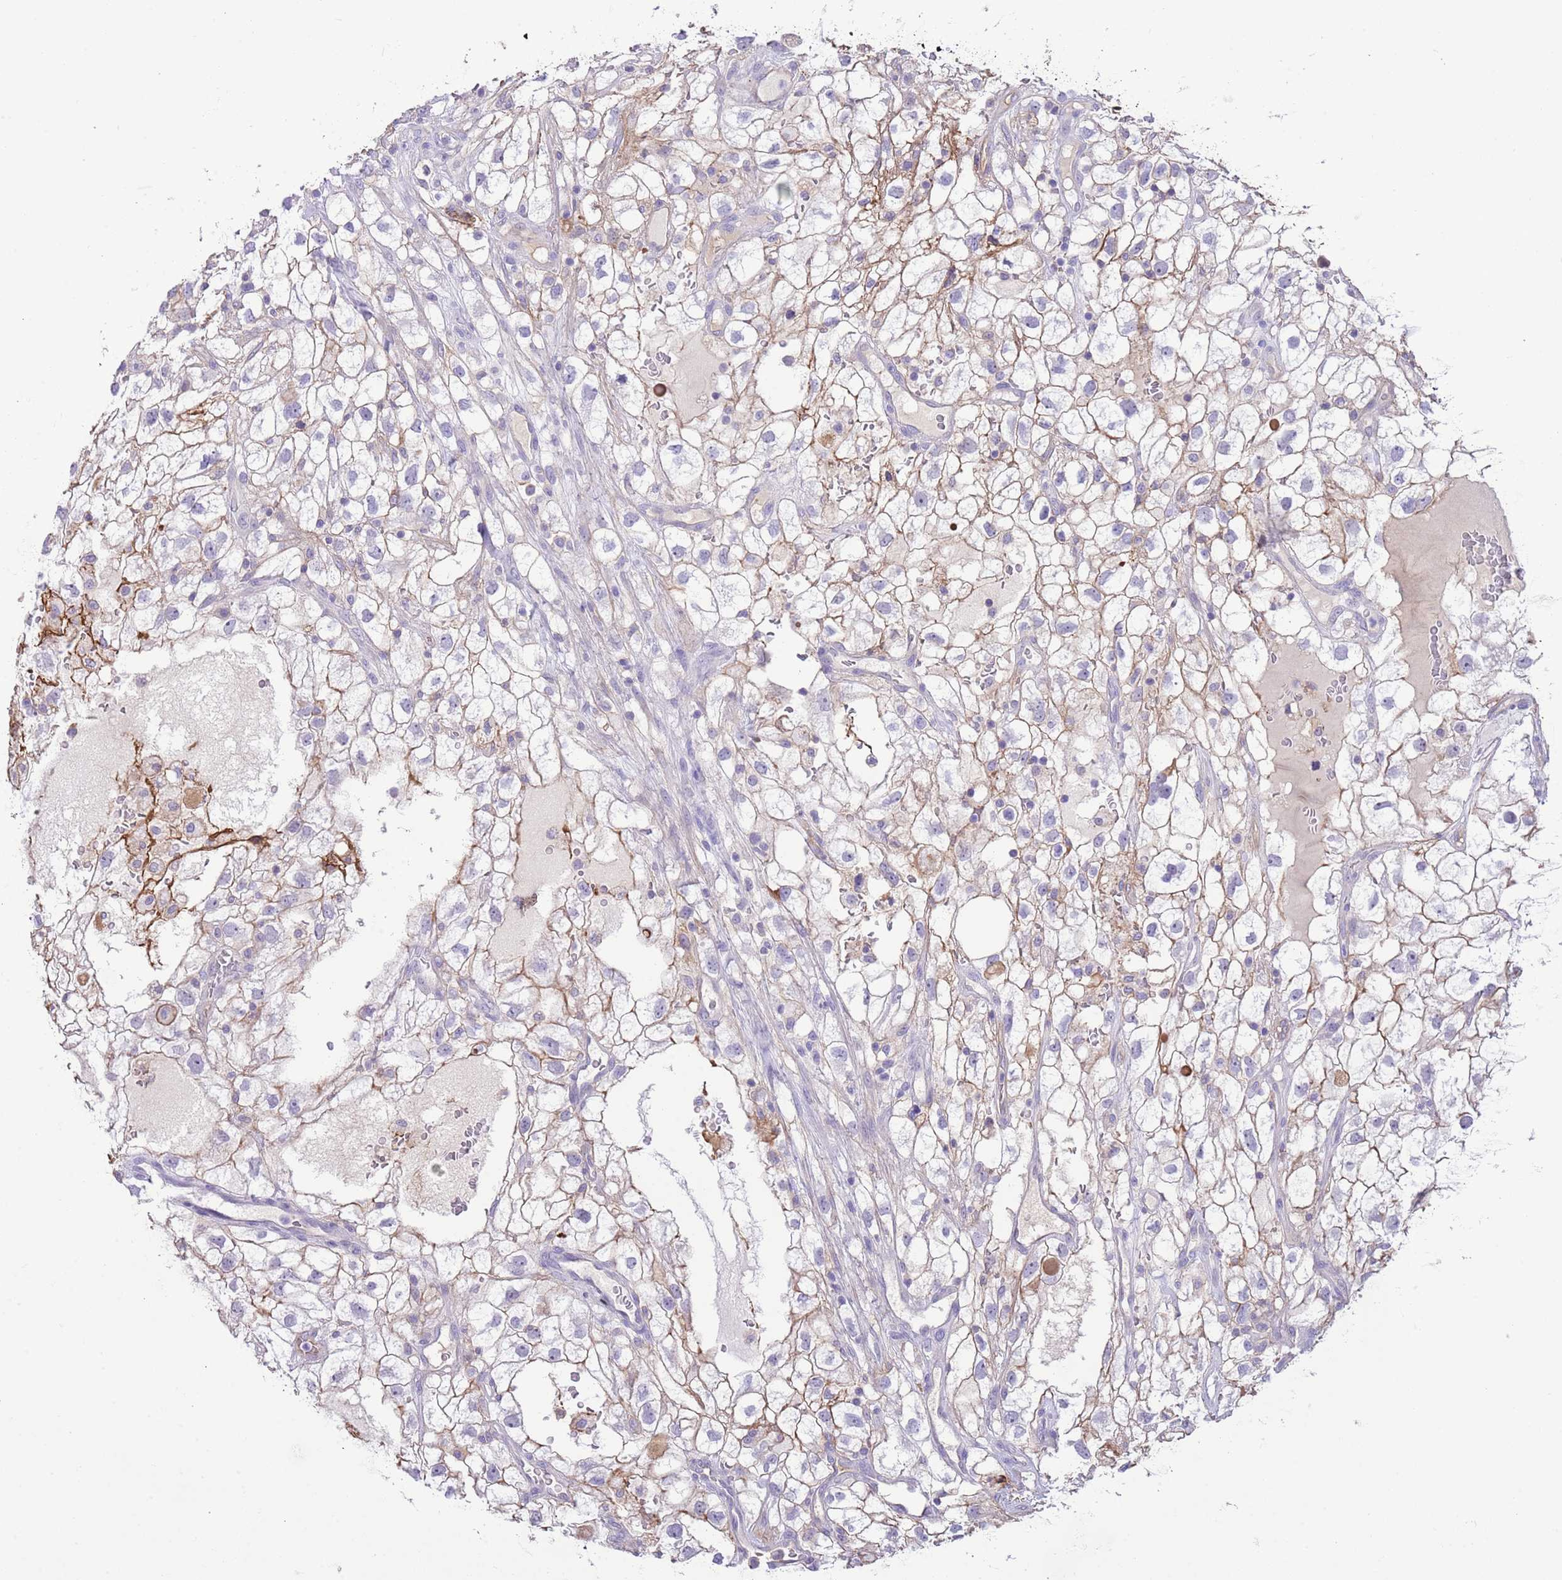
{"staining": {"intensity": "weak", "quantity": "25%-75%", "location": "cytoplasmic/membranous"}, "tissue": "renal cancer", "cell_type": "Tumor cells", "image_type": "cancer", "snomed": [{"axis": "morphology", "description": "Adenocarcinoma, NOS"}, {"axis": "topography", "description": "Kidney"}], "caption": "This histopathology image reveals IHC staining of human renal adenocarcinoma, with low weak cytoplasmic/membranous expression in about 25%-75% of tumor cells.", "gene": "IGF1", "patient": {"sex": "male", "age": 59}}